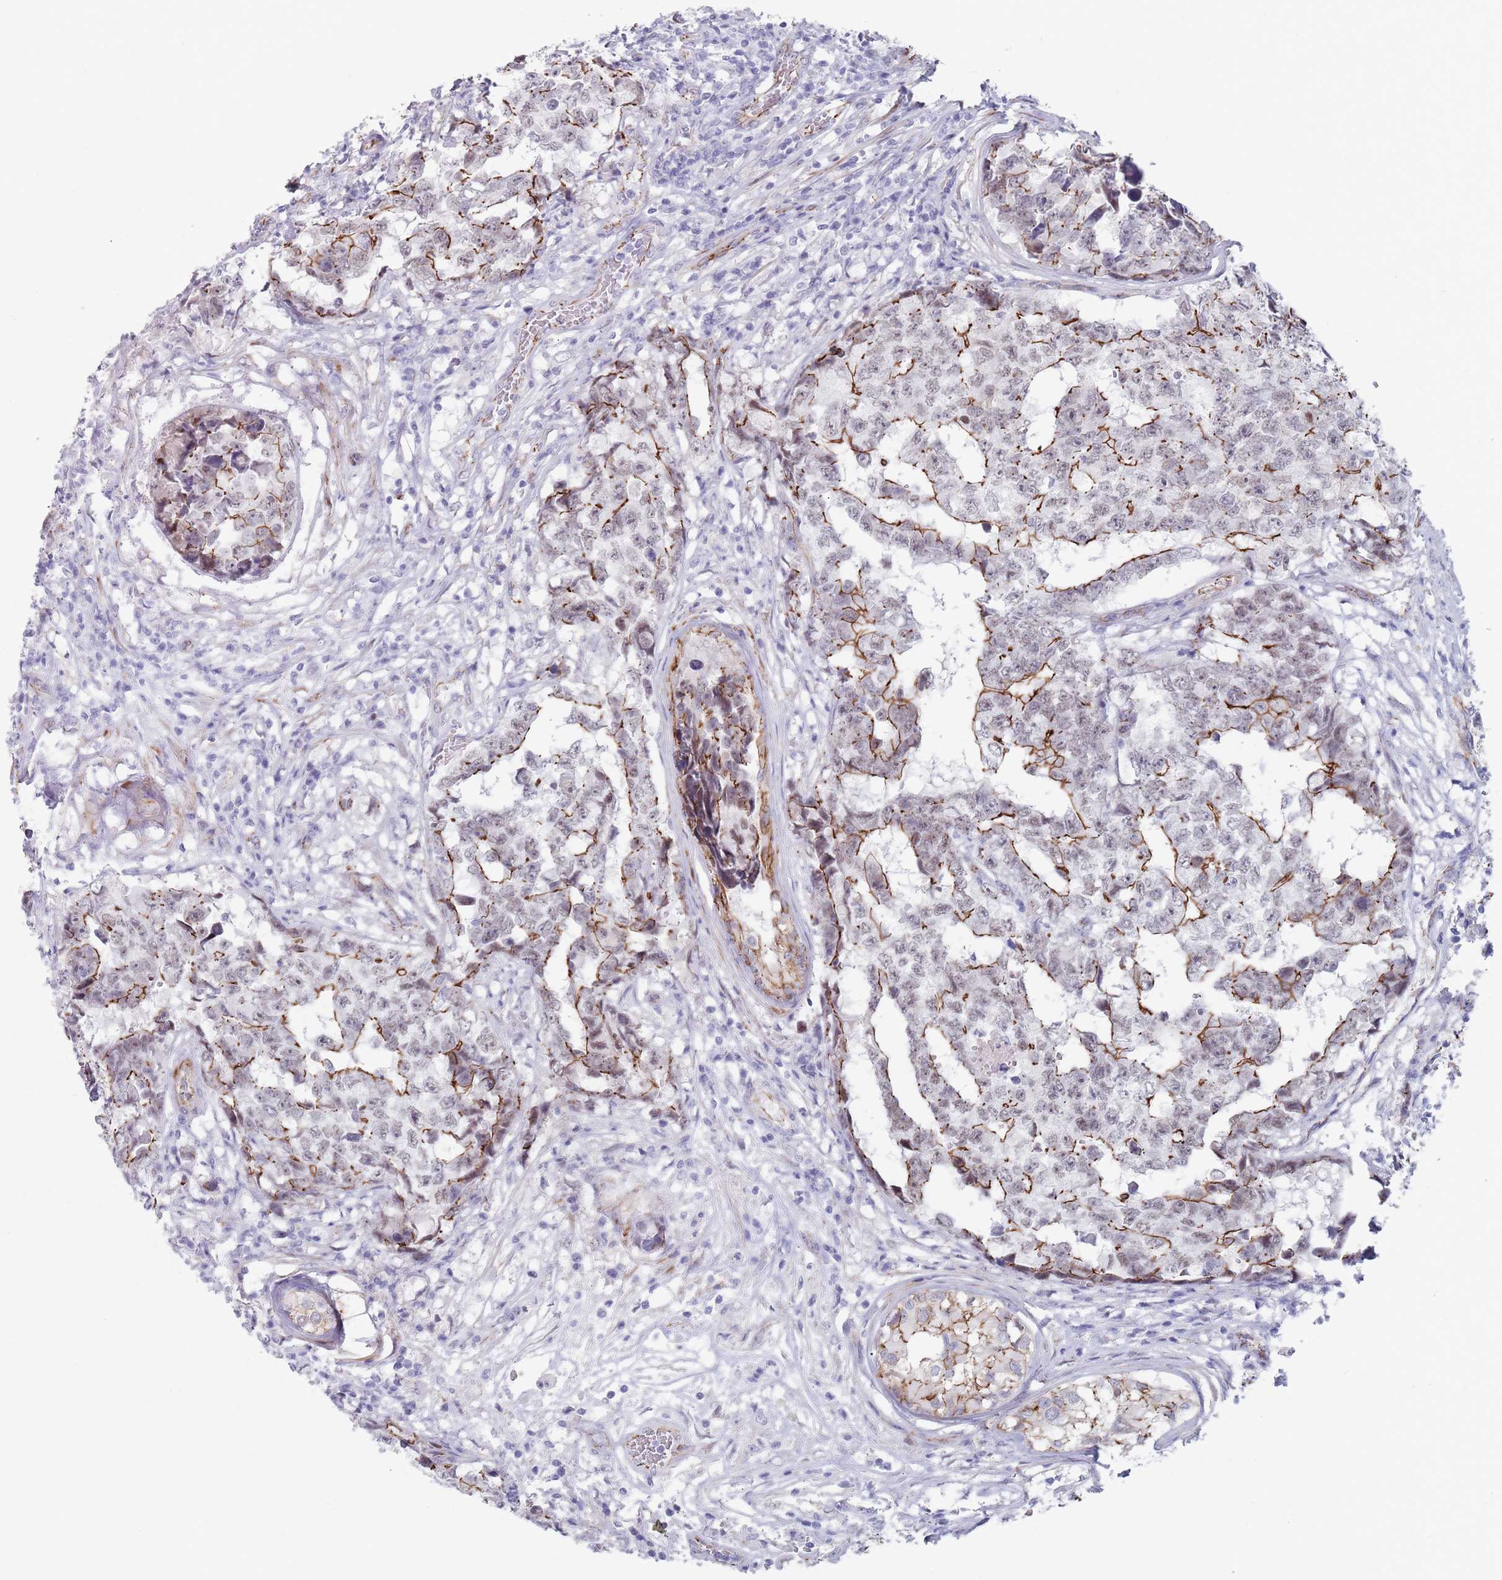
{"staining": {"intensity": "strong", "quantity": "25%-75%", "location": "cytoplasmic/membranous"}, "tissue": "testis cancer", "cell_type": "Tumor cells", "image_type": "cancer", "snomed": [{"axis": "morphology", "description": "Carcinoma, Embryonal, NOS"}, {"axis": "topography", "description": "Testis"}], "caption": "The photomicrograph shows staining of embryonal carcinoma (testis), revealing strong cytoplasmic/membranous protein expression (brown color) within tumor cells.", "gene": "OR5A2", "patient": {"sex": "male", "age": 25}}